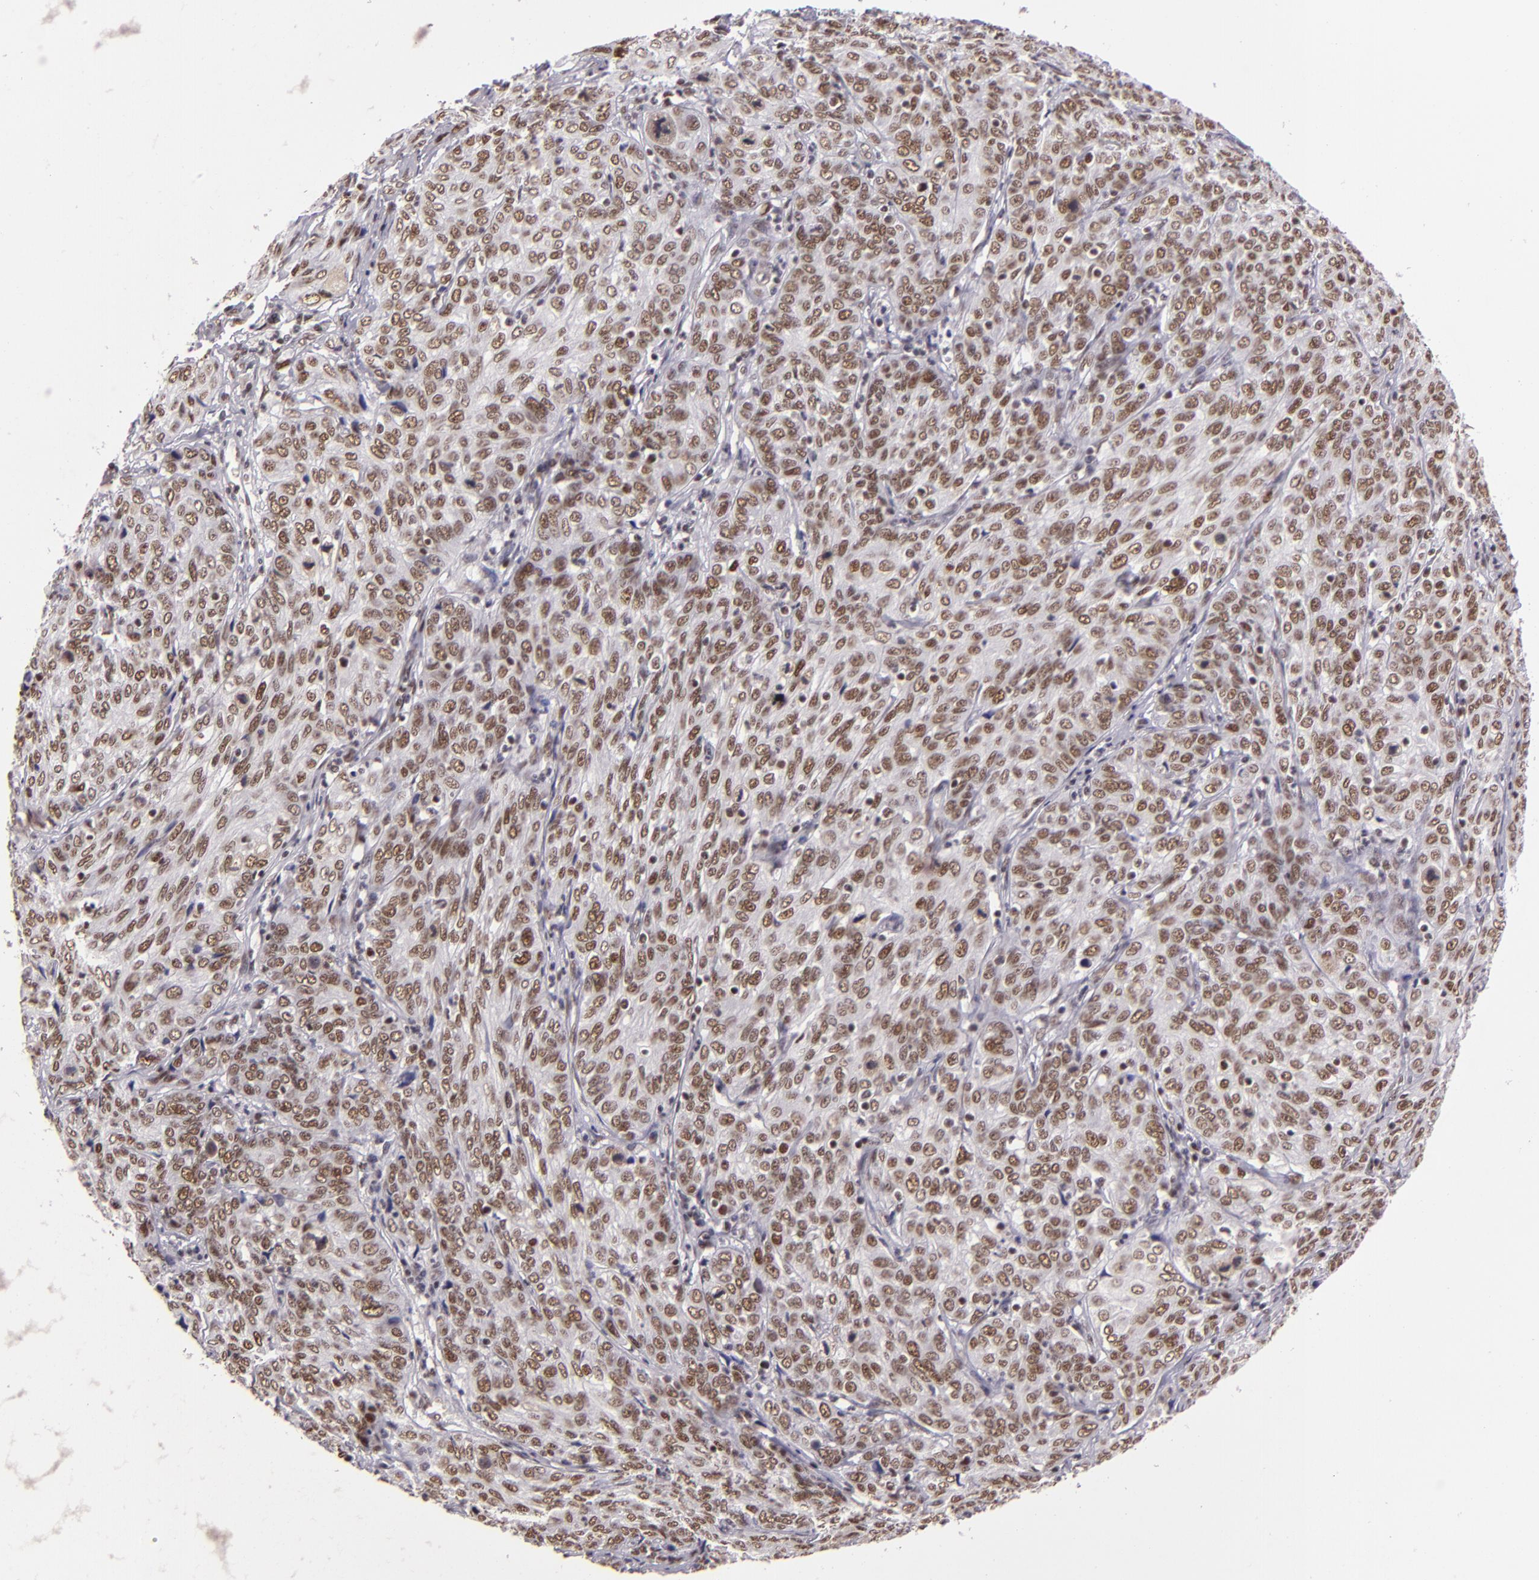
{"staining": {"intensity": "moderate", "quantity": ">75%", "location": "nuclear"}, "tissue": "cervical cancer", "cell_type": "Tumor cells", "image_type": "cancer", "snomed": [{"axis": "morphology", "description": "Squamous cell carcinoma, NOS"}, {"axis": "topography", "description": "Cervix"}], "caption": "A medium amount of moderate nuclear expression is identified in approximately >75% of tumor cells in cervical squamous cell carcinoma tissue.", "gene": "BRD8", "patient": {"sex": "female", "age": 38}}